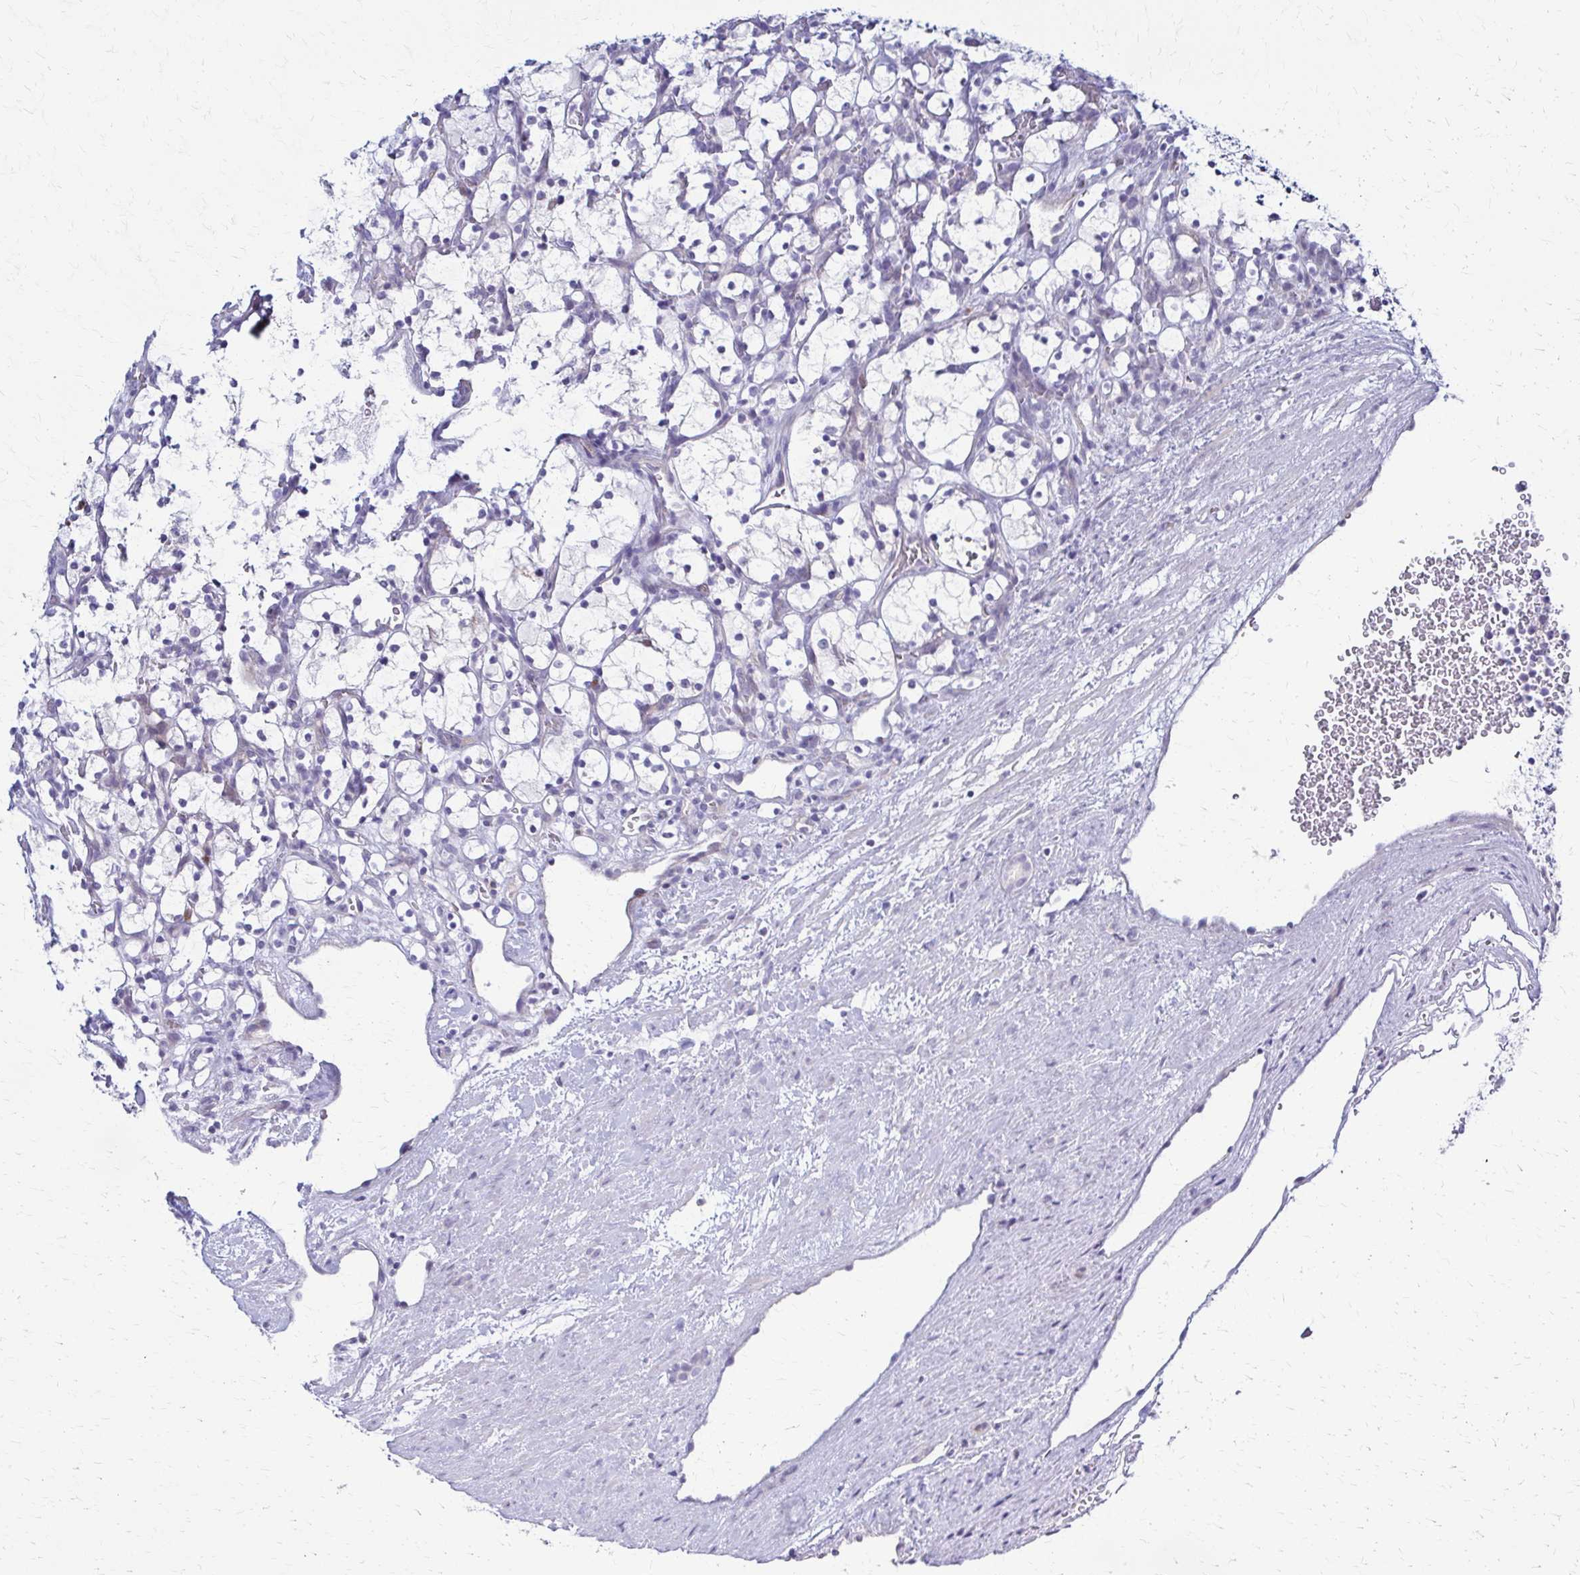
{"staining": {"intensity": "negative", "quantity": "none", "location": "none"}, "tissue": "renal cancer", "cell_type": "Tumor cells", "image_type": "cancer", "snomed": [{"axis": "morphology", "description": "Adenocarcinoma, NOS"}, {"axis": "topography", "description": "Kidney"}], "caption": "This is an IHC micrograph of renal cancer (adenocarcinoma). There is no staining in tumor cells.", "gene": "RHOBTB2", "patient": {"sex": "female", "age": 69}}